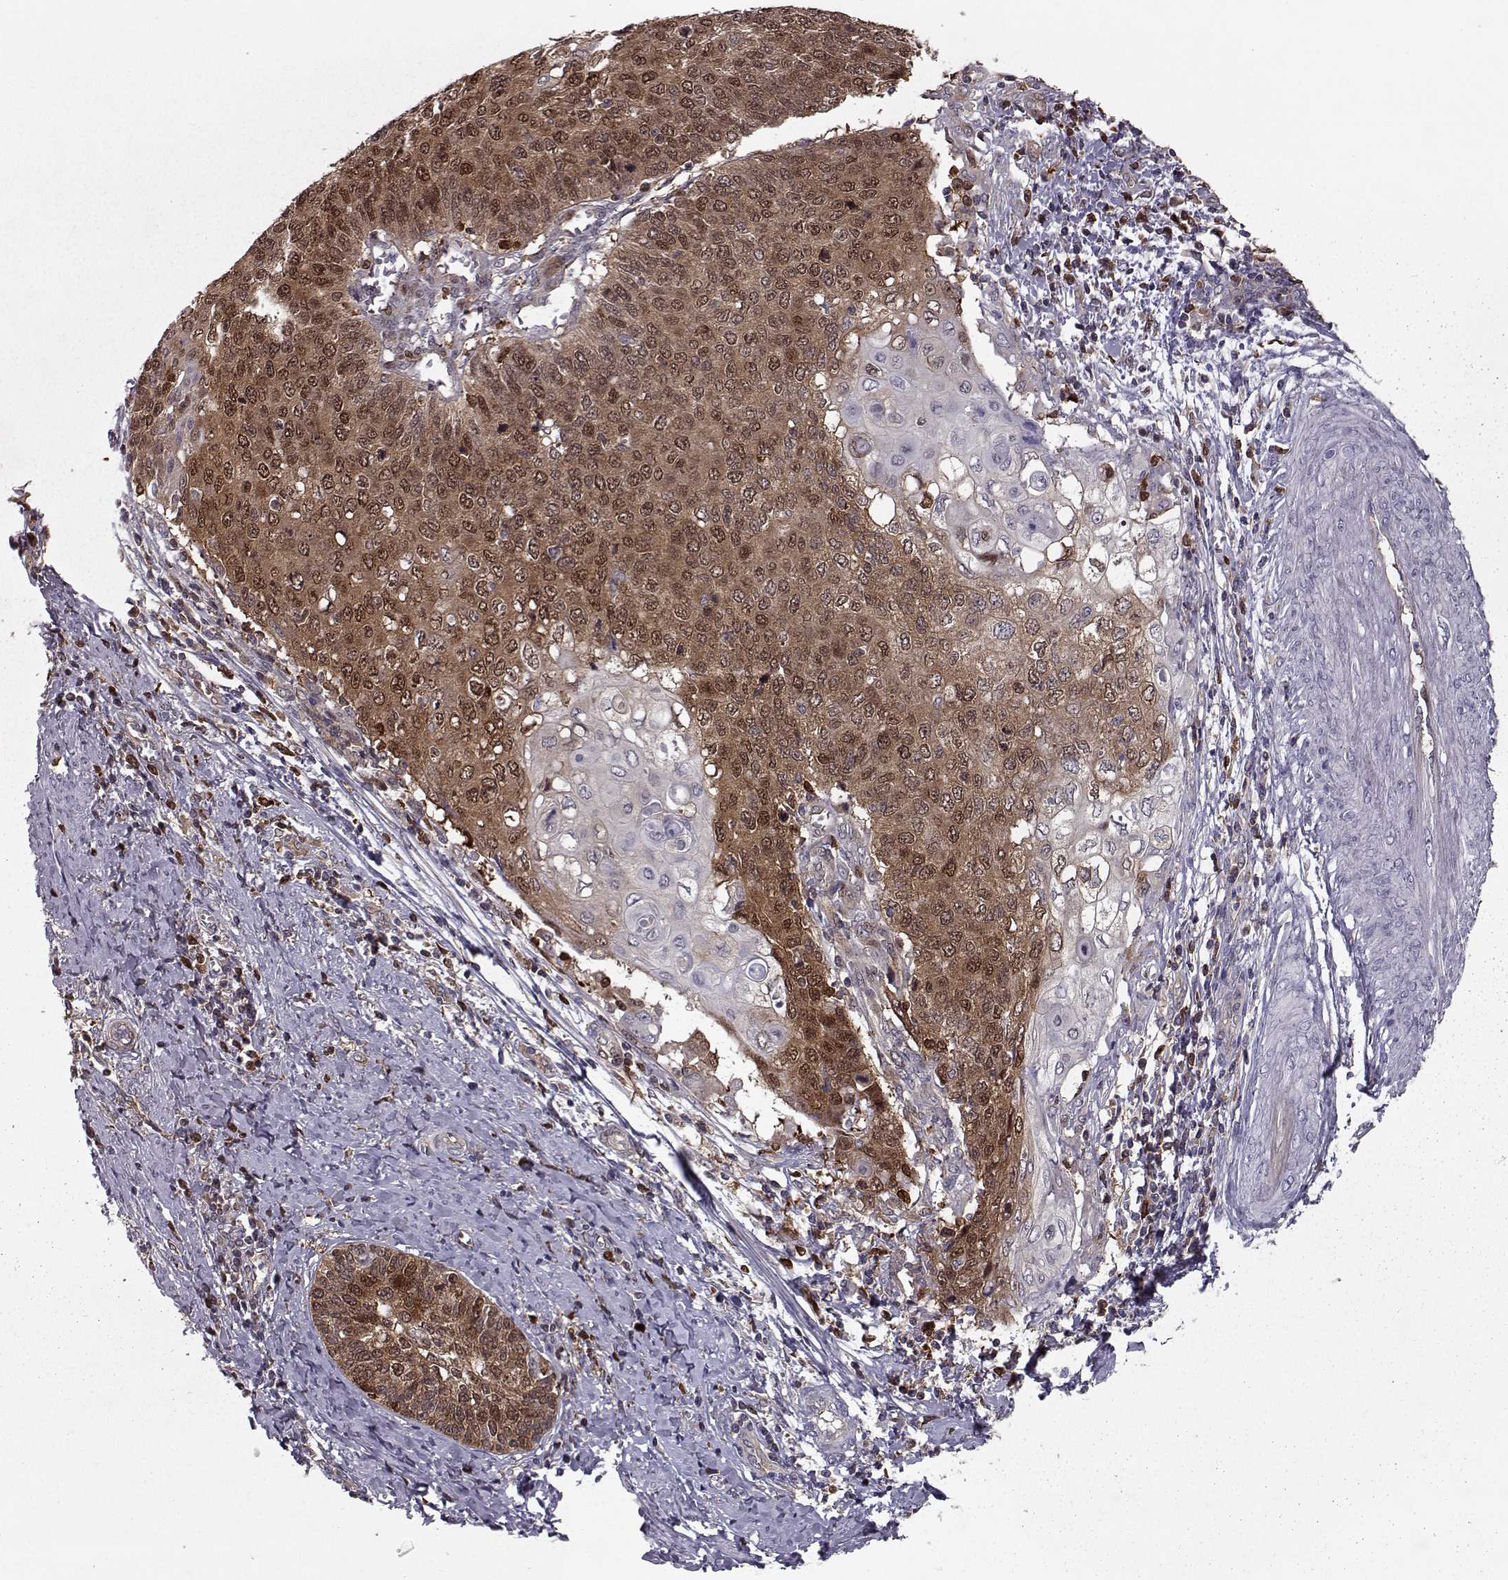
{"staining": {"intensity": "strong", "quantity": "25%-75%", "location": "cytoplasmic/membranous"}, "tissue": "cervical cancer", "cell_type": "Tumor cells", "image_type": "cancer", "snomed": [{"axis": "morphology", "description": "Squamous cell carcinoma, NOS"}, {"axis": "topography", "description": "Cervix"}], "caption": "Human cervical cancer stained with a brown dye demonstrates strong cytoplasmic/membranous positive positivity in about 25%-75% of tumor cells.", "gene": "RANBP1", "patient": {"sex": "female", "age": 39}}